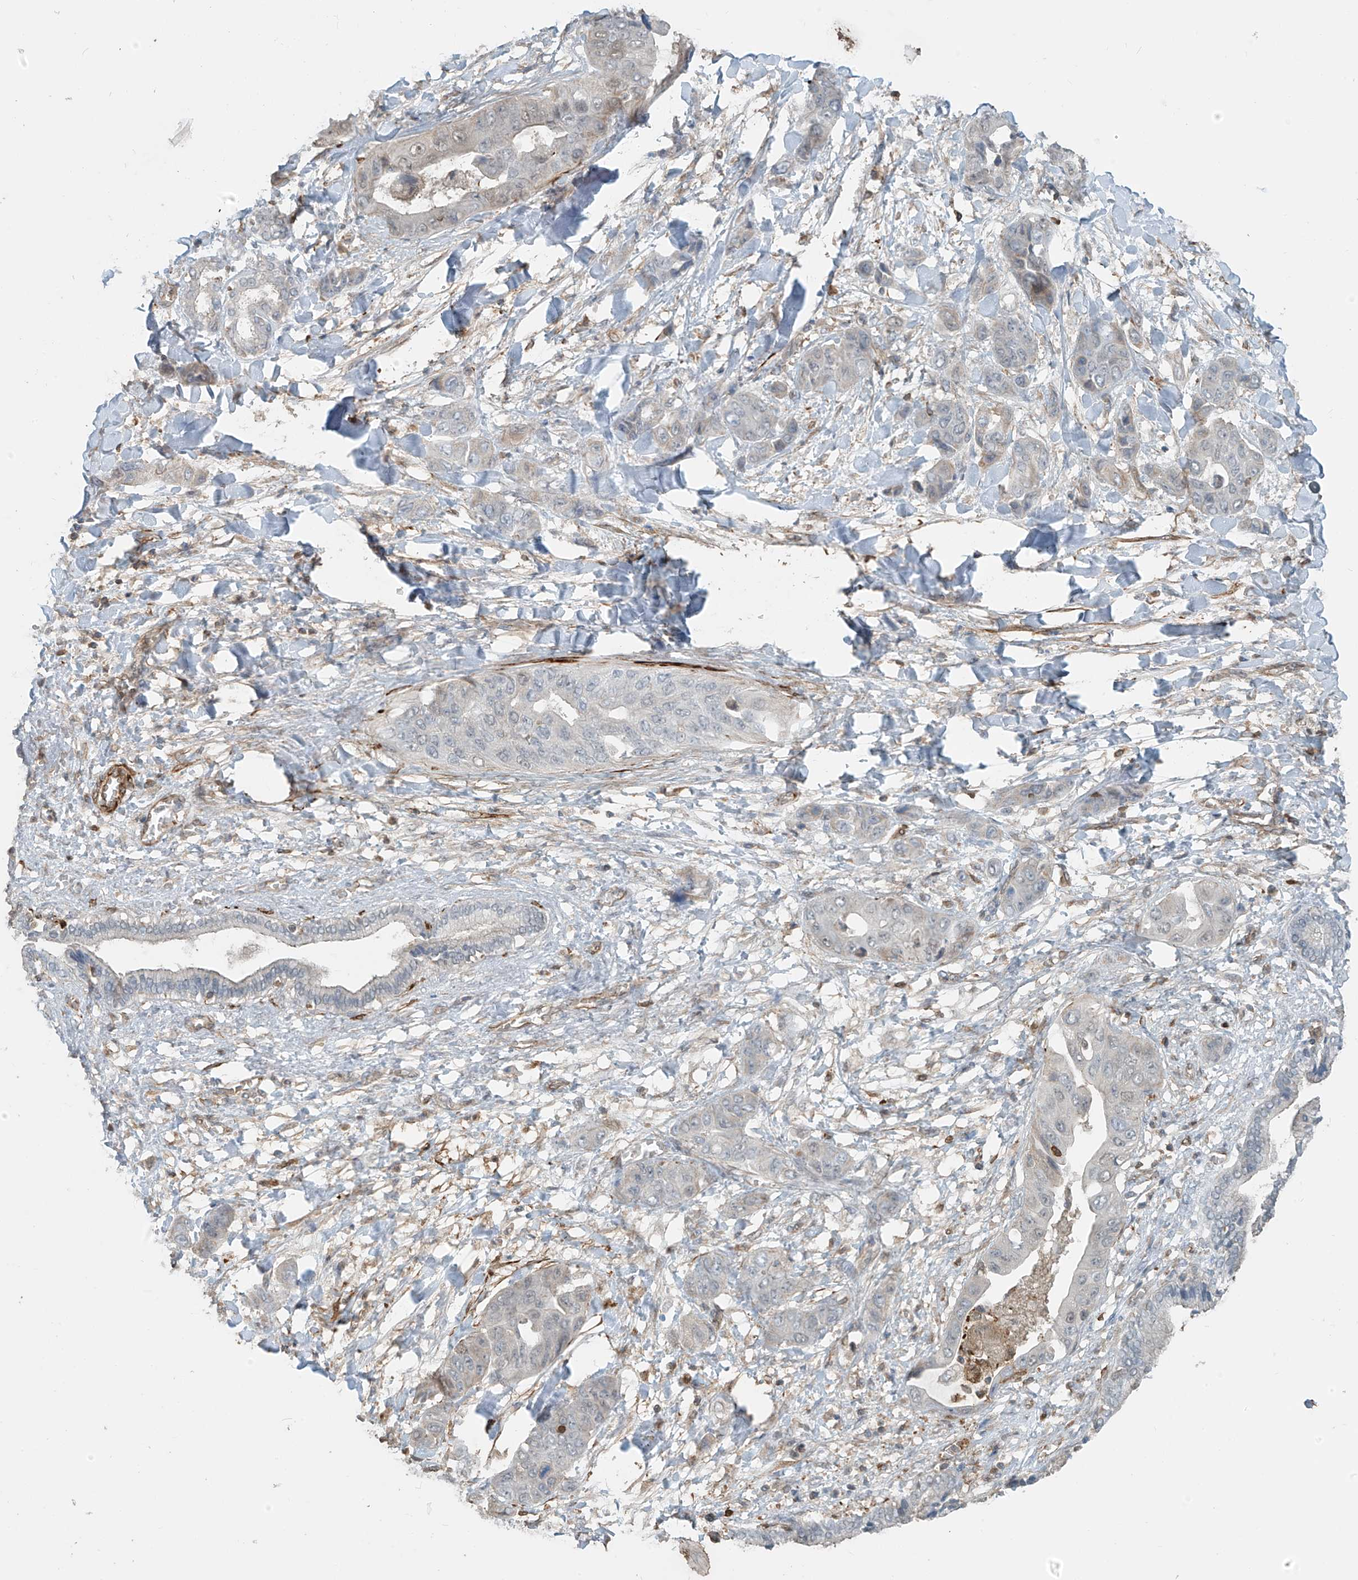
{"staining": {"intensity": "negative", "quantity": "none", "location": "none"}, "tissue": "liver cancer", "cell_type": "Tumor cells", "image_type": "cancer", "snomed": [{"axis": "morphology", "description": "Cholangiocarcinoma"}, {"axis": "topography", "description": "Liver"}], "caption": "Tumor cells are negative for protein expression in human cholangiocarcinoma (liver).", "gene": "SH3BGRL3", "patient": {"sex": "female", "age": 52}}